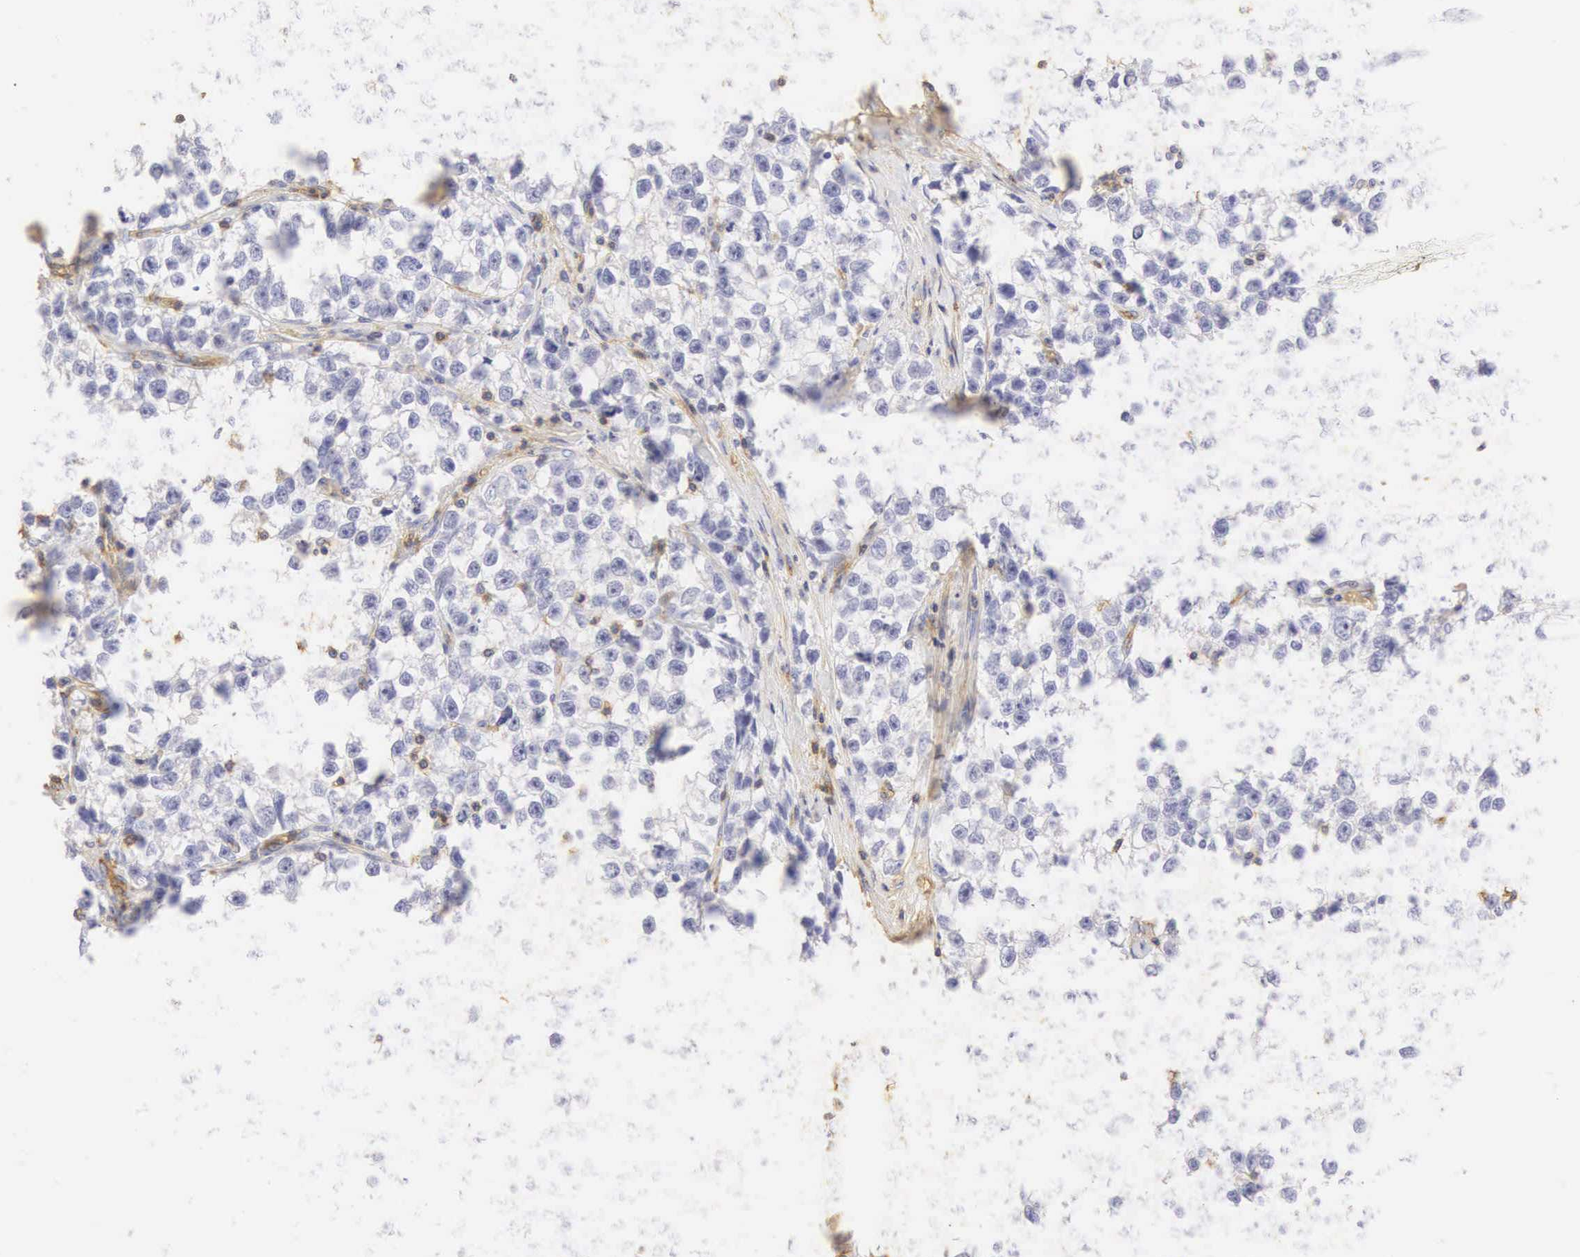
{"staining": {"intensity": "negative", "quantity": "none", "location": "none"}, "tissue": "testis cancer", "cell_type": "Tumor cells", "image_type": "cancer", "snomed": [{"axis": "morphology", "description": "Seminoma, NOS"}, {"axis": "morphology", "description": "Carcinoma, Embryonal, NOS"}, {"axis": "topography", "description": "Testis"}], "caption": "This is a micrograph of IHC staining of testis cancer (seminoma), which shows no positivity in tumor cells.", "gene": "CD99", "patient": {"sex": "male", "age": 30}}